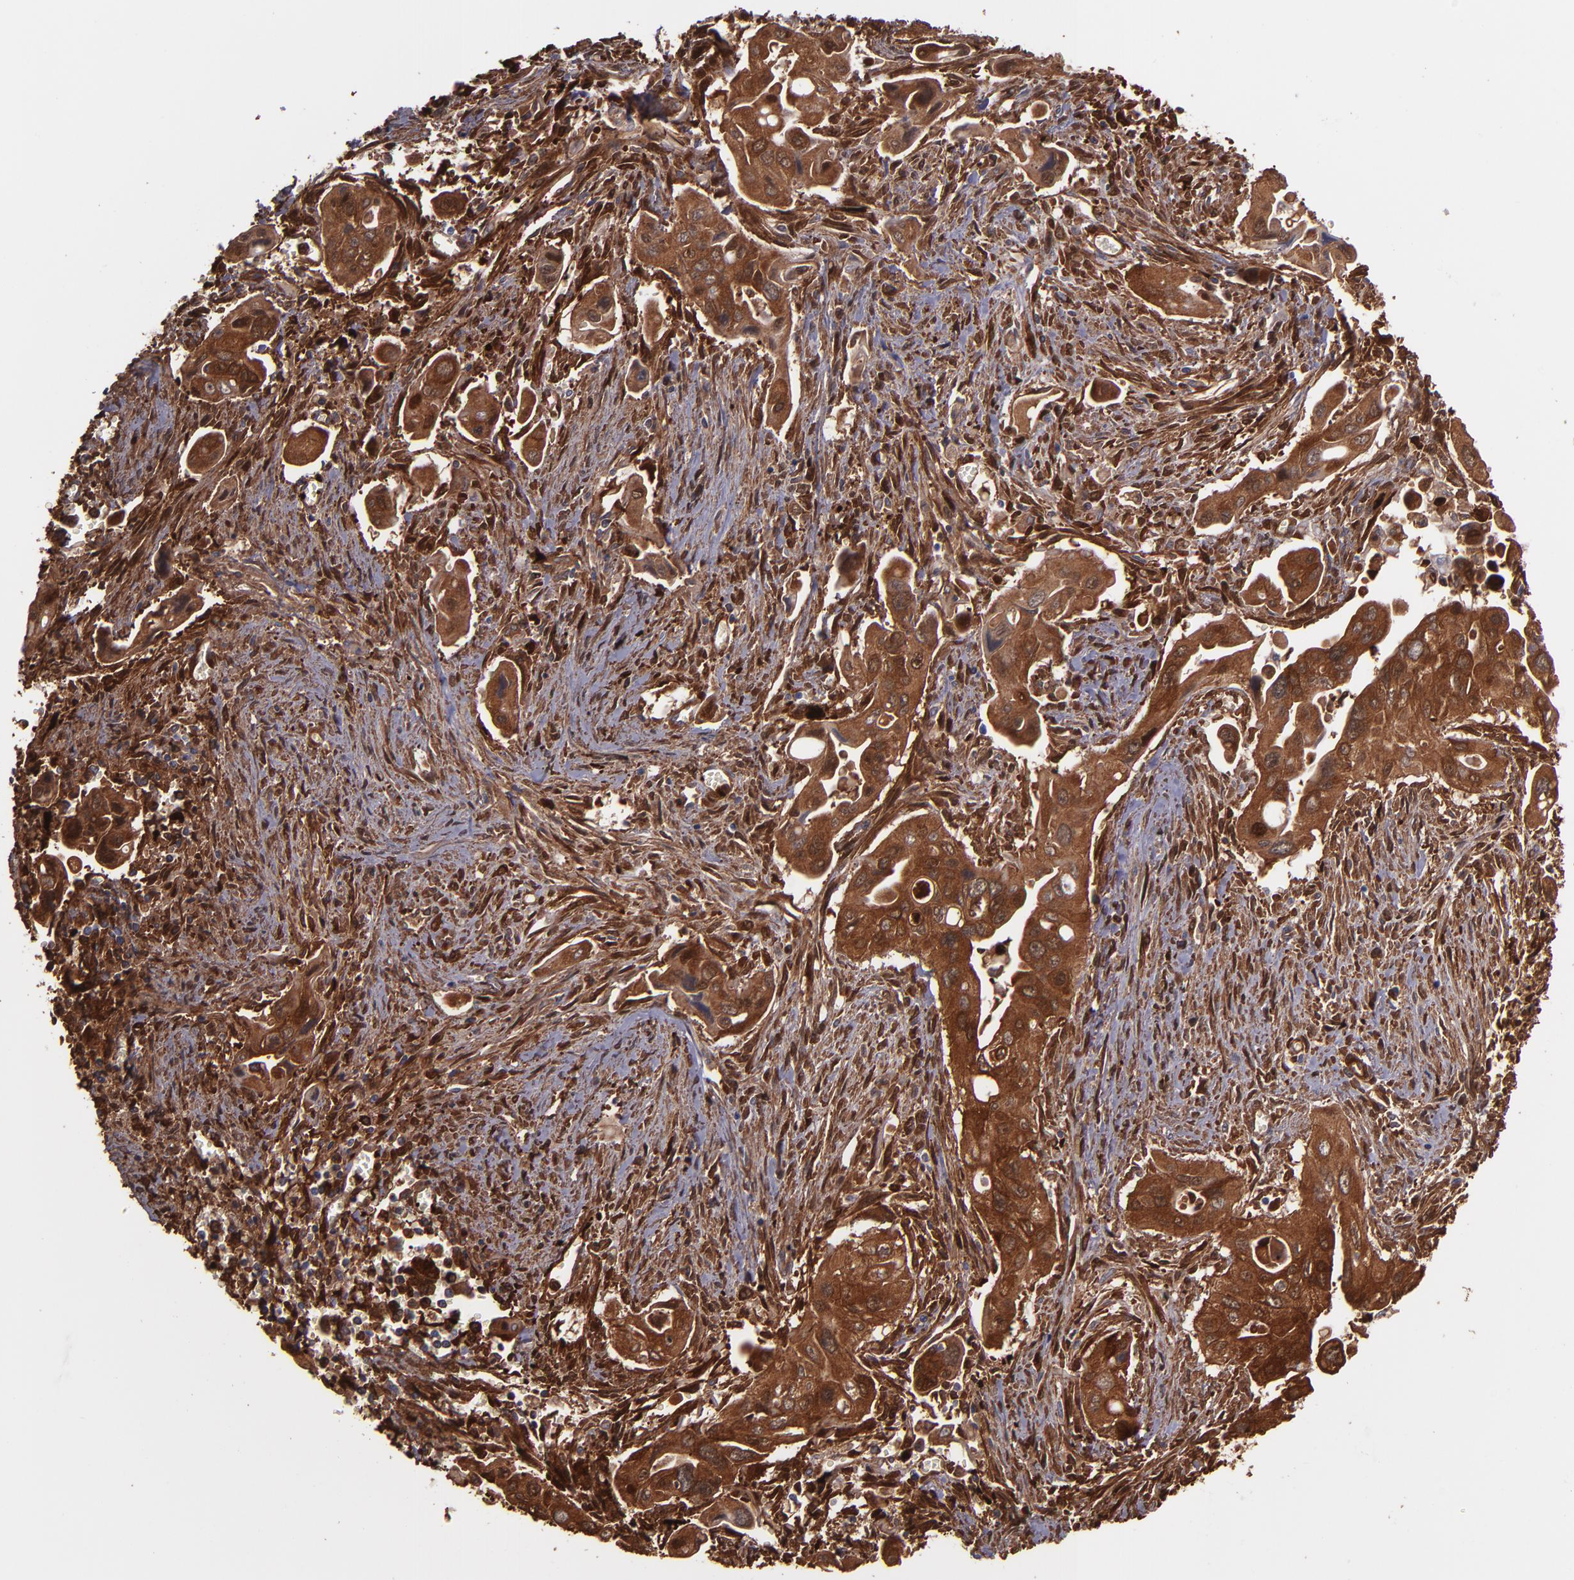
{"staining": {"intensity": "strong", "quantity": ">75%", "location": "cytoplasmic/membranous"}, "tissue": "pancreatic cancer", "cell_type": "Tumor cells", "image_type": "cancer", "snomed": [{"axis": "morphology", "description": "Adenocarcinoma, NOS"}, {"axis": "topography", "description": "Pancreas"}], "caption": "IHC histopathology image of human pancreatic cancer stained for a protein (brown), which shows high levels of strong cytoplasmic/membranous staining in approximately >75% of tumor cells.", "gene": "VCL", "patient": {"sex": "male", "age": 77}}